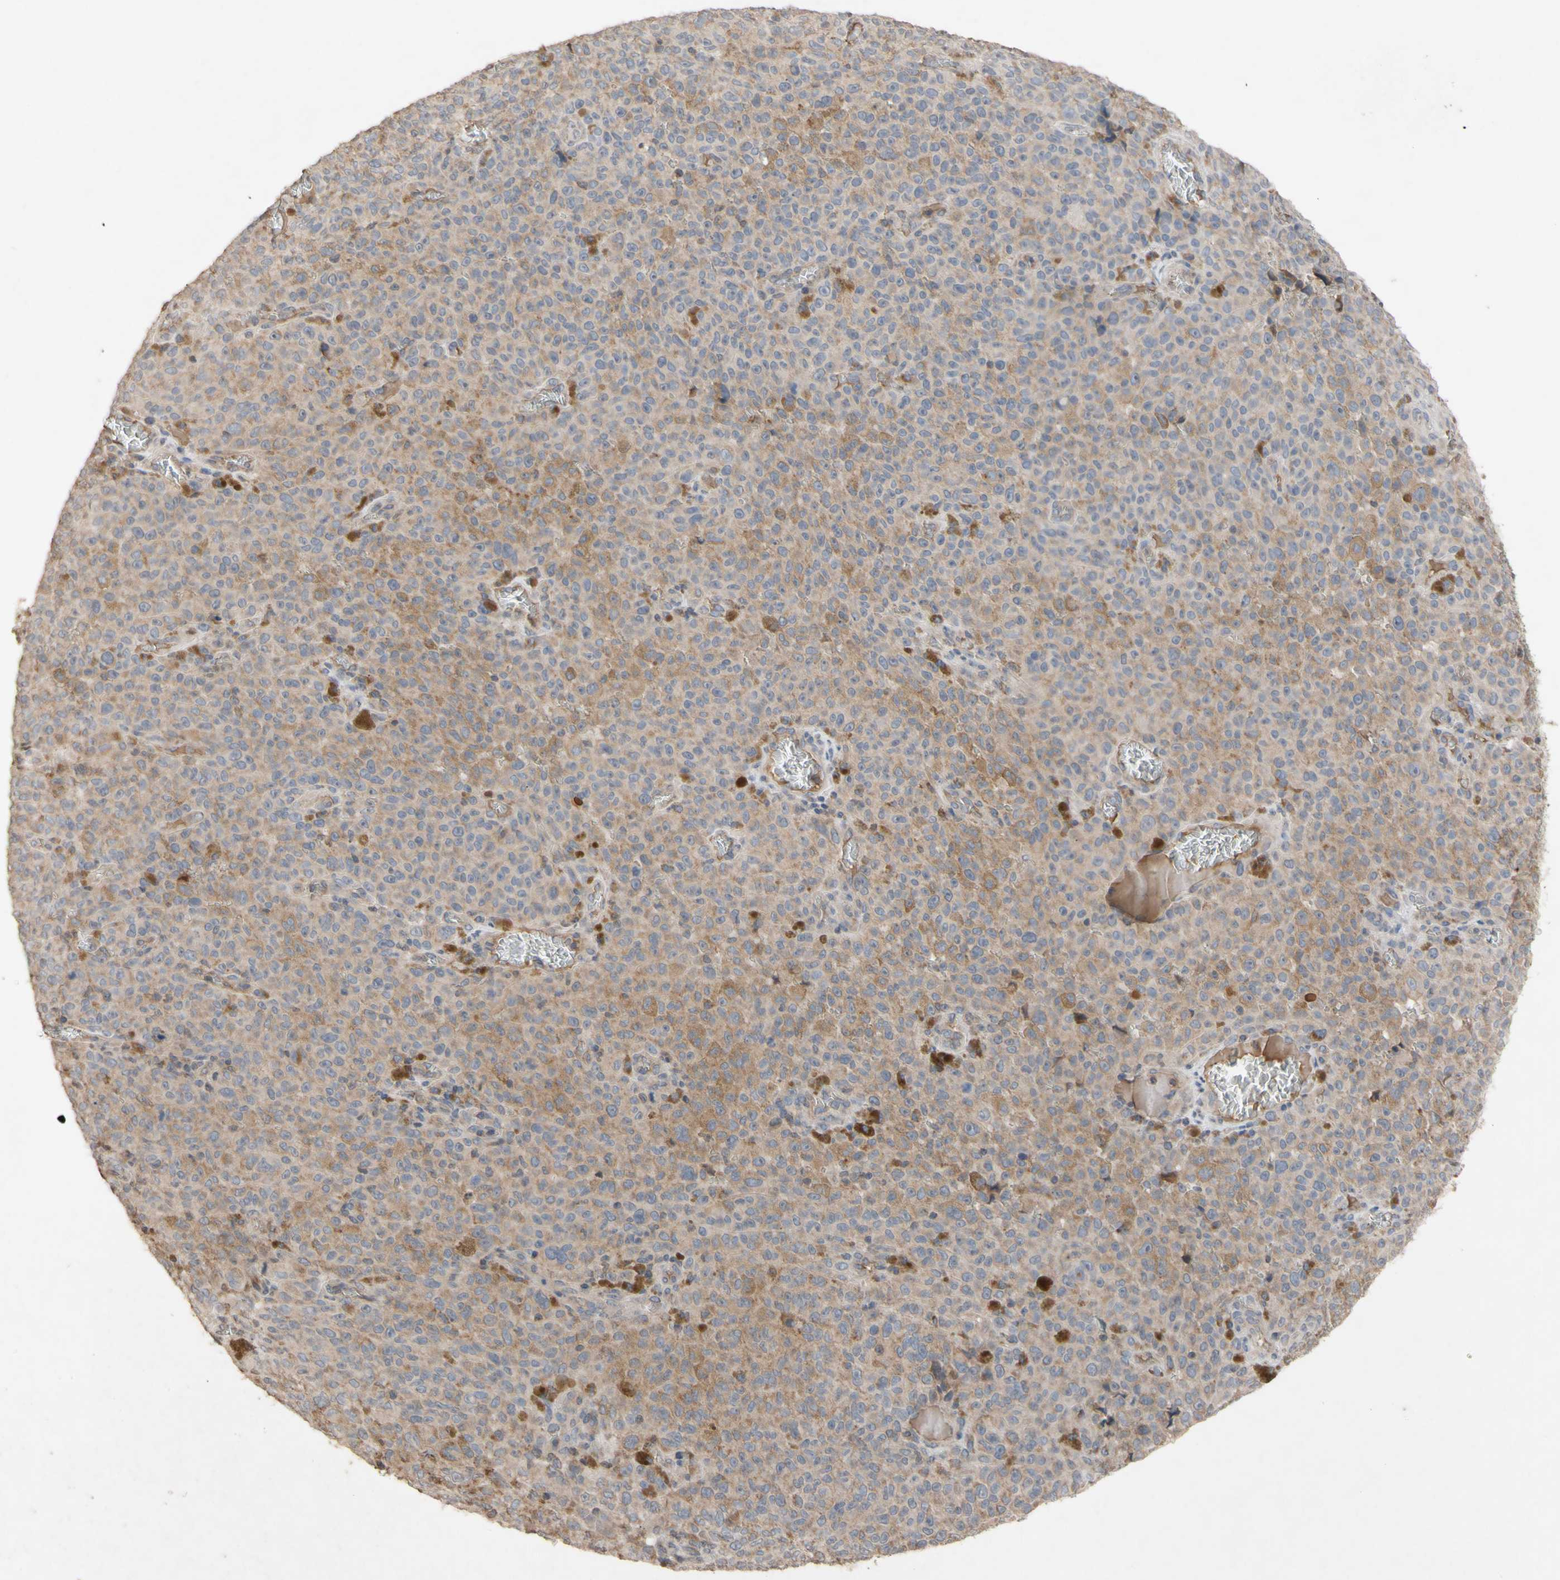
{"staining": {"intensity": "moderate", "quantity": ">75%", "location": "cytoplasmic/membranous"}, "tissue": "melanoma", "cell_type": "Tumor cells", "image_type": "cancer", "snomed": [{"axis": "morphology", "description": "Malignant melanoma, NOS"}, {"axis": "topography", "description": "Skin"}], "caption": "This image shows IHC staining of malignant melanoma, with medium moderate cytoplasmic/membranous staining in about >75% of tumor cells.", "gene": "NECTIN3", "patient": {"sex": "female", "age": 82}}